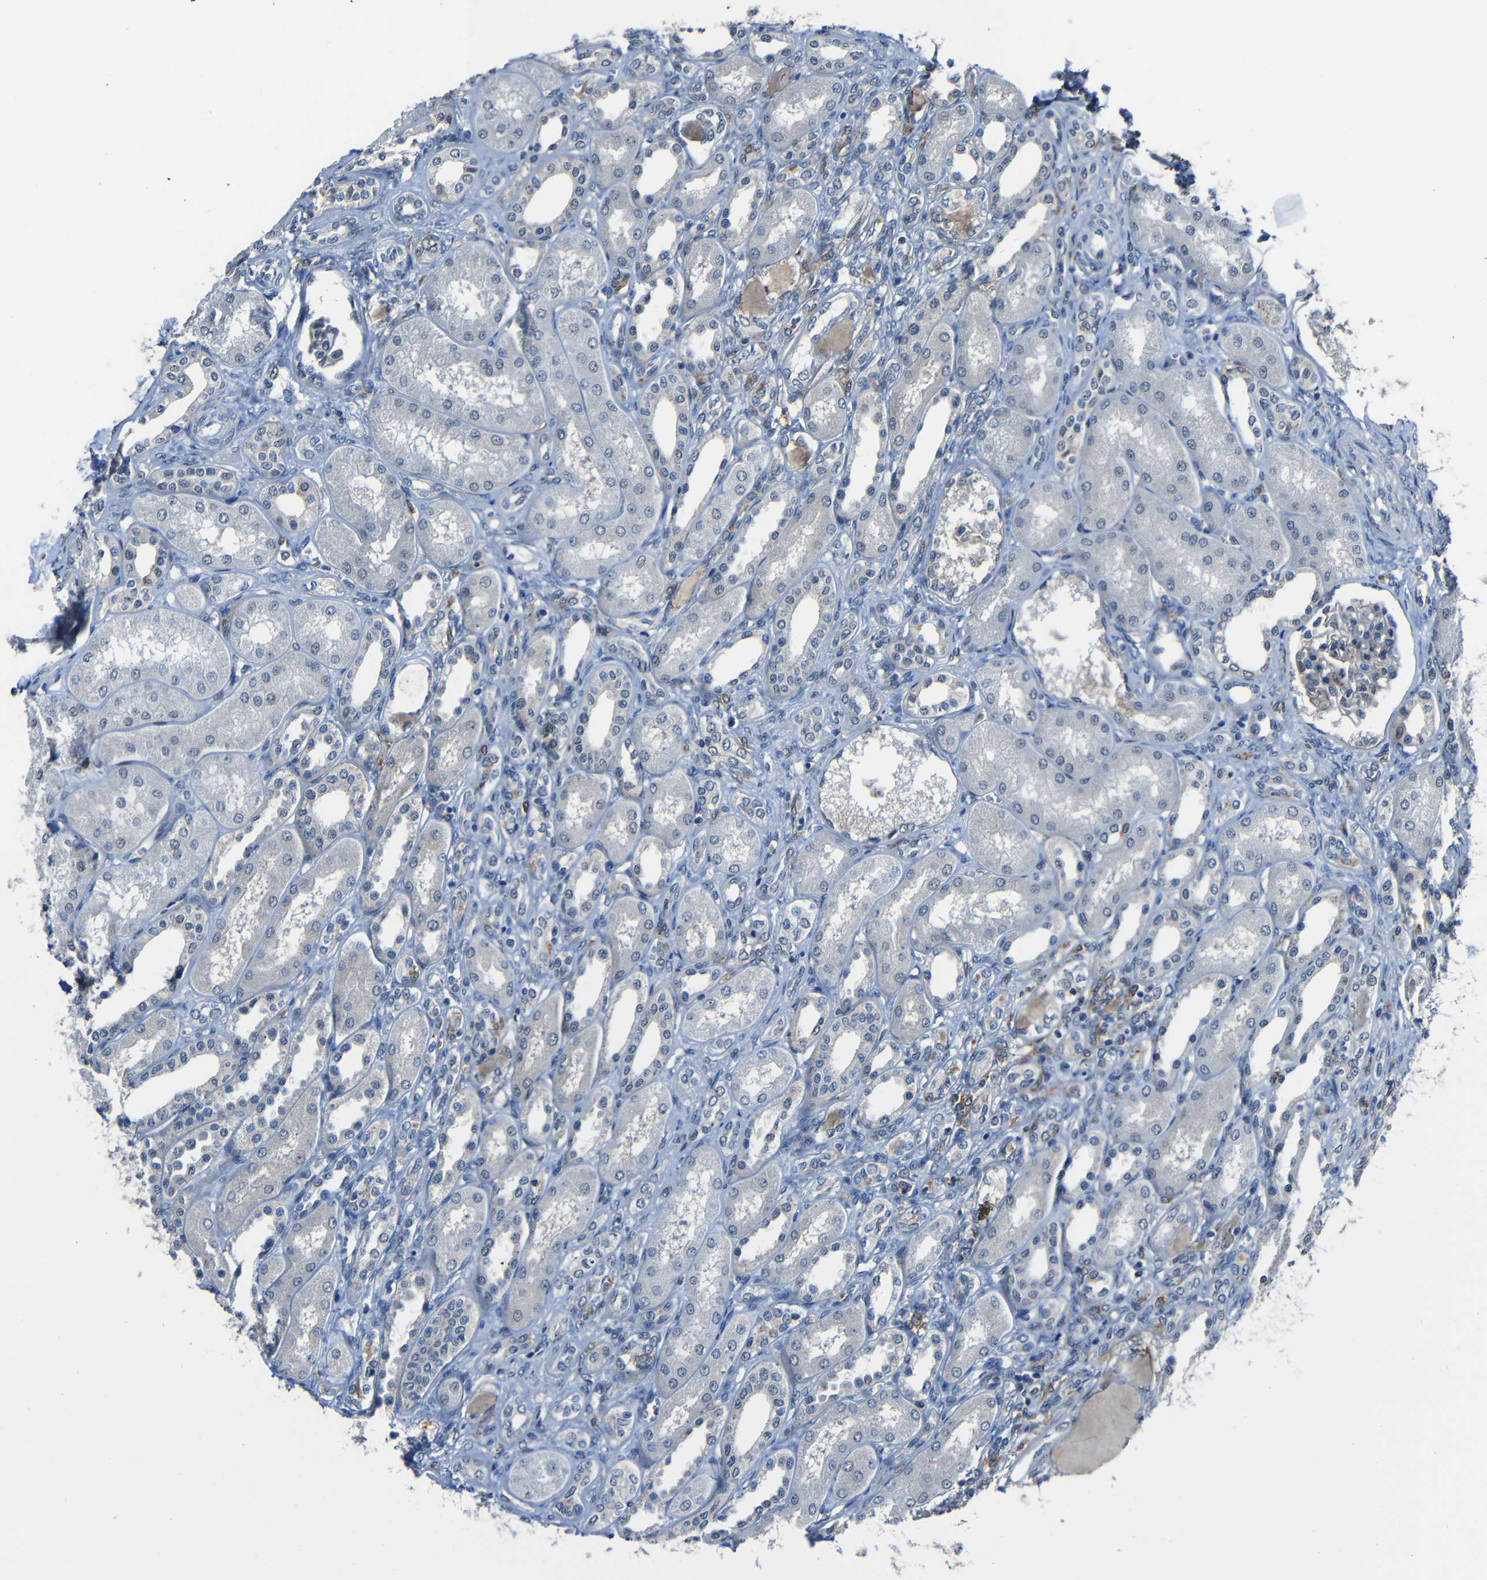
{"staining": {"intensity": "negative", "quantity": "none", "location": "none"}, "tissue": "kidney", "cell_type": "Cells in glomeruli", "image_type": "normal", "snomed": [{"axis": "morphology", "description": "Normal tissue, NOS"}, {"axis": "topography", "description": "Kidney"}], "caption": "The micrograph demonstrates no significant positivity in cells in glomeruli of kidney. The staining is performed using DAB (3,3'-diaminobenzidine) brown chromogen with nuclei counter-stained in using hematoxylin.", "gene": "DNAJC5", "patient": {"sex": "male", "age": 7}}